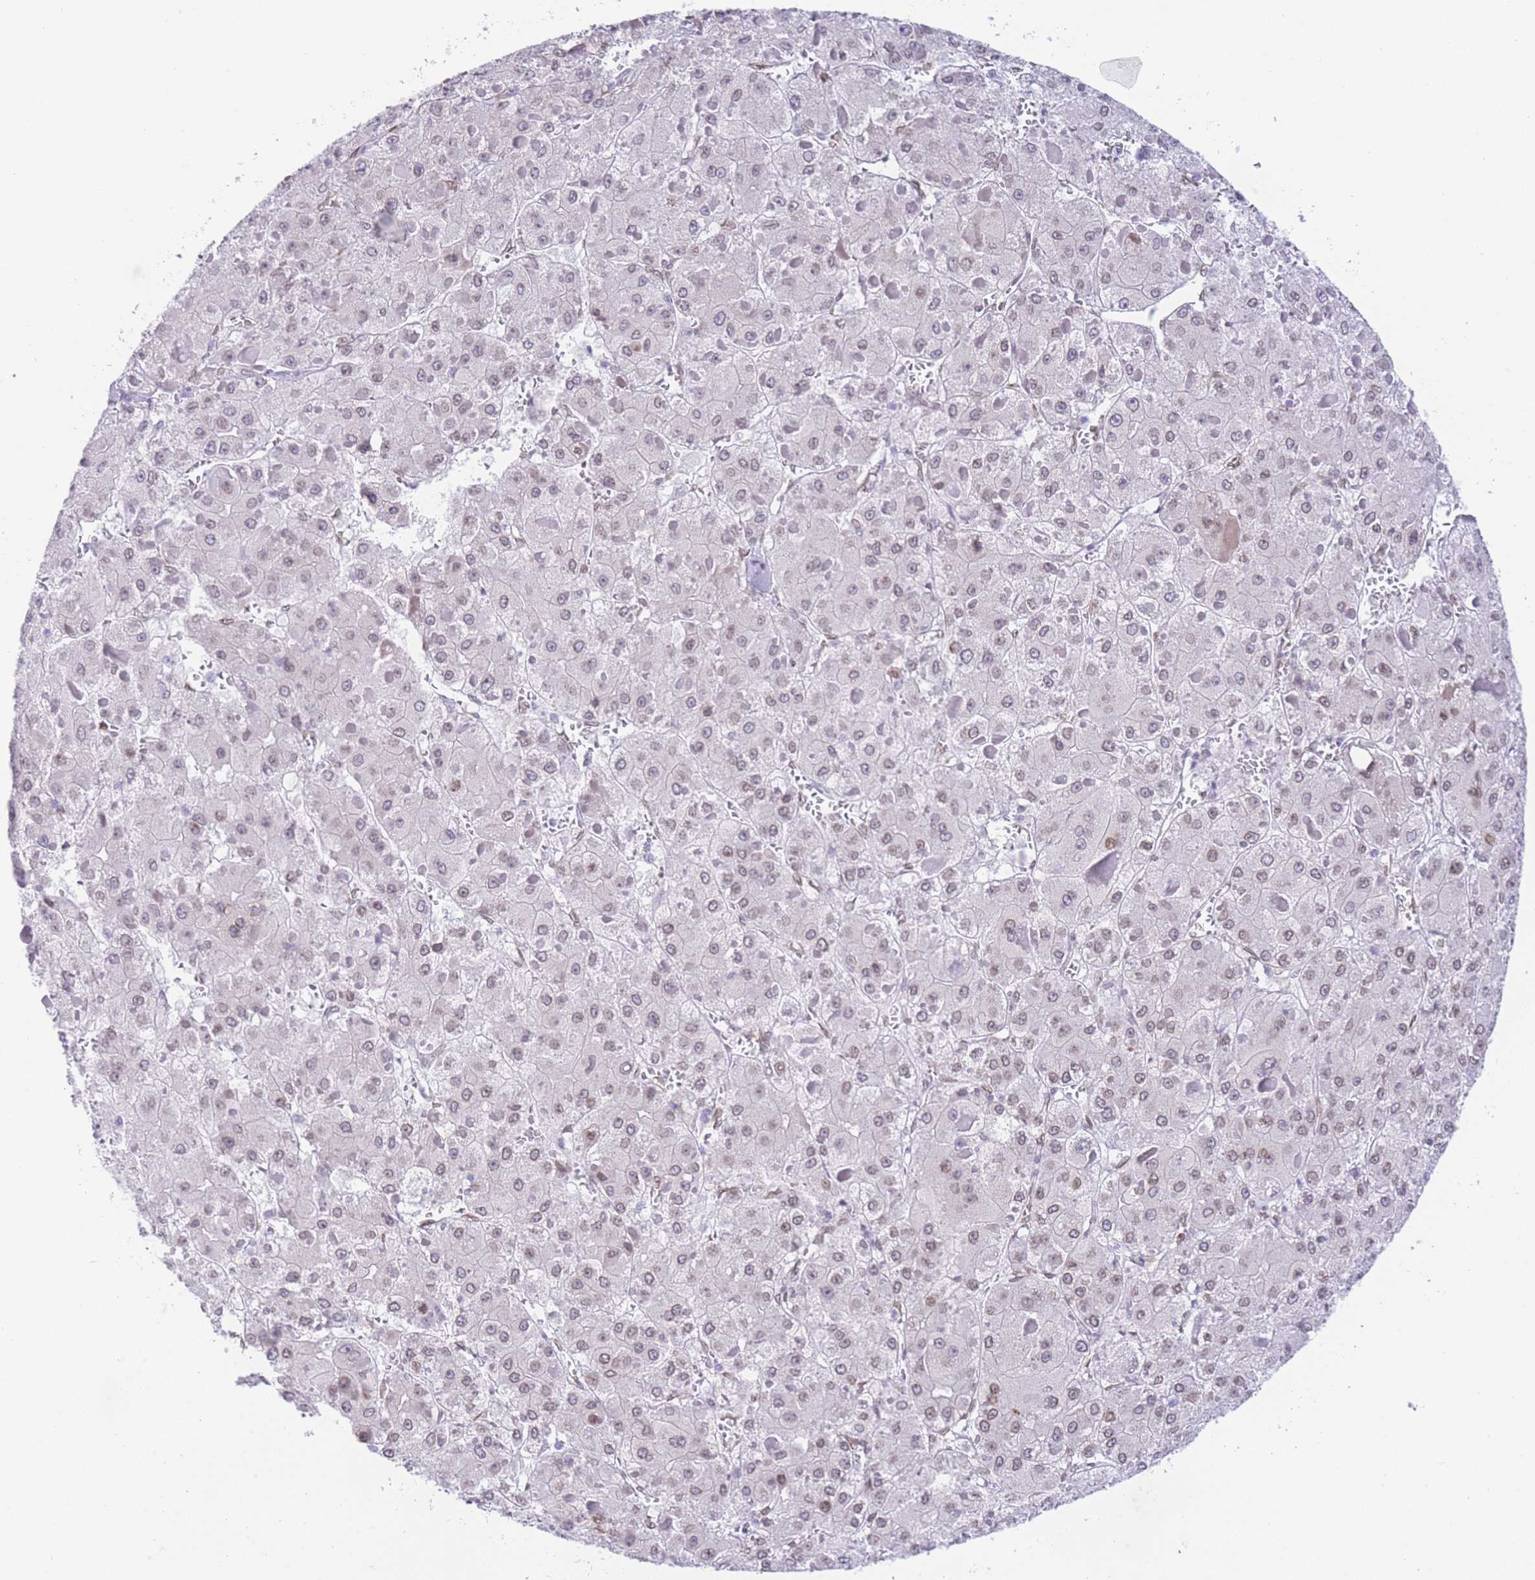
{"staining": {"intensity": "weak", "quantity": "25%-75%", "location": "nuclear"}, "tissue": "liver cancer", "cell_type": "Tumor cells", "image_type": "cancer", "snomed": [{"axis": "morphology", "description": "Carcinoma, Hepatocellular, NOS"}, {"axis": "topography", "description": "Liver"}], "caption": "Hepatocellular carcinoma (liver) stained with a brown dye reveals weak nuclear positive staining in approximately 25%-75% of tumor cells.", "gene": "OR10AD1", "patient": {"sex": "female", "age": 73}}